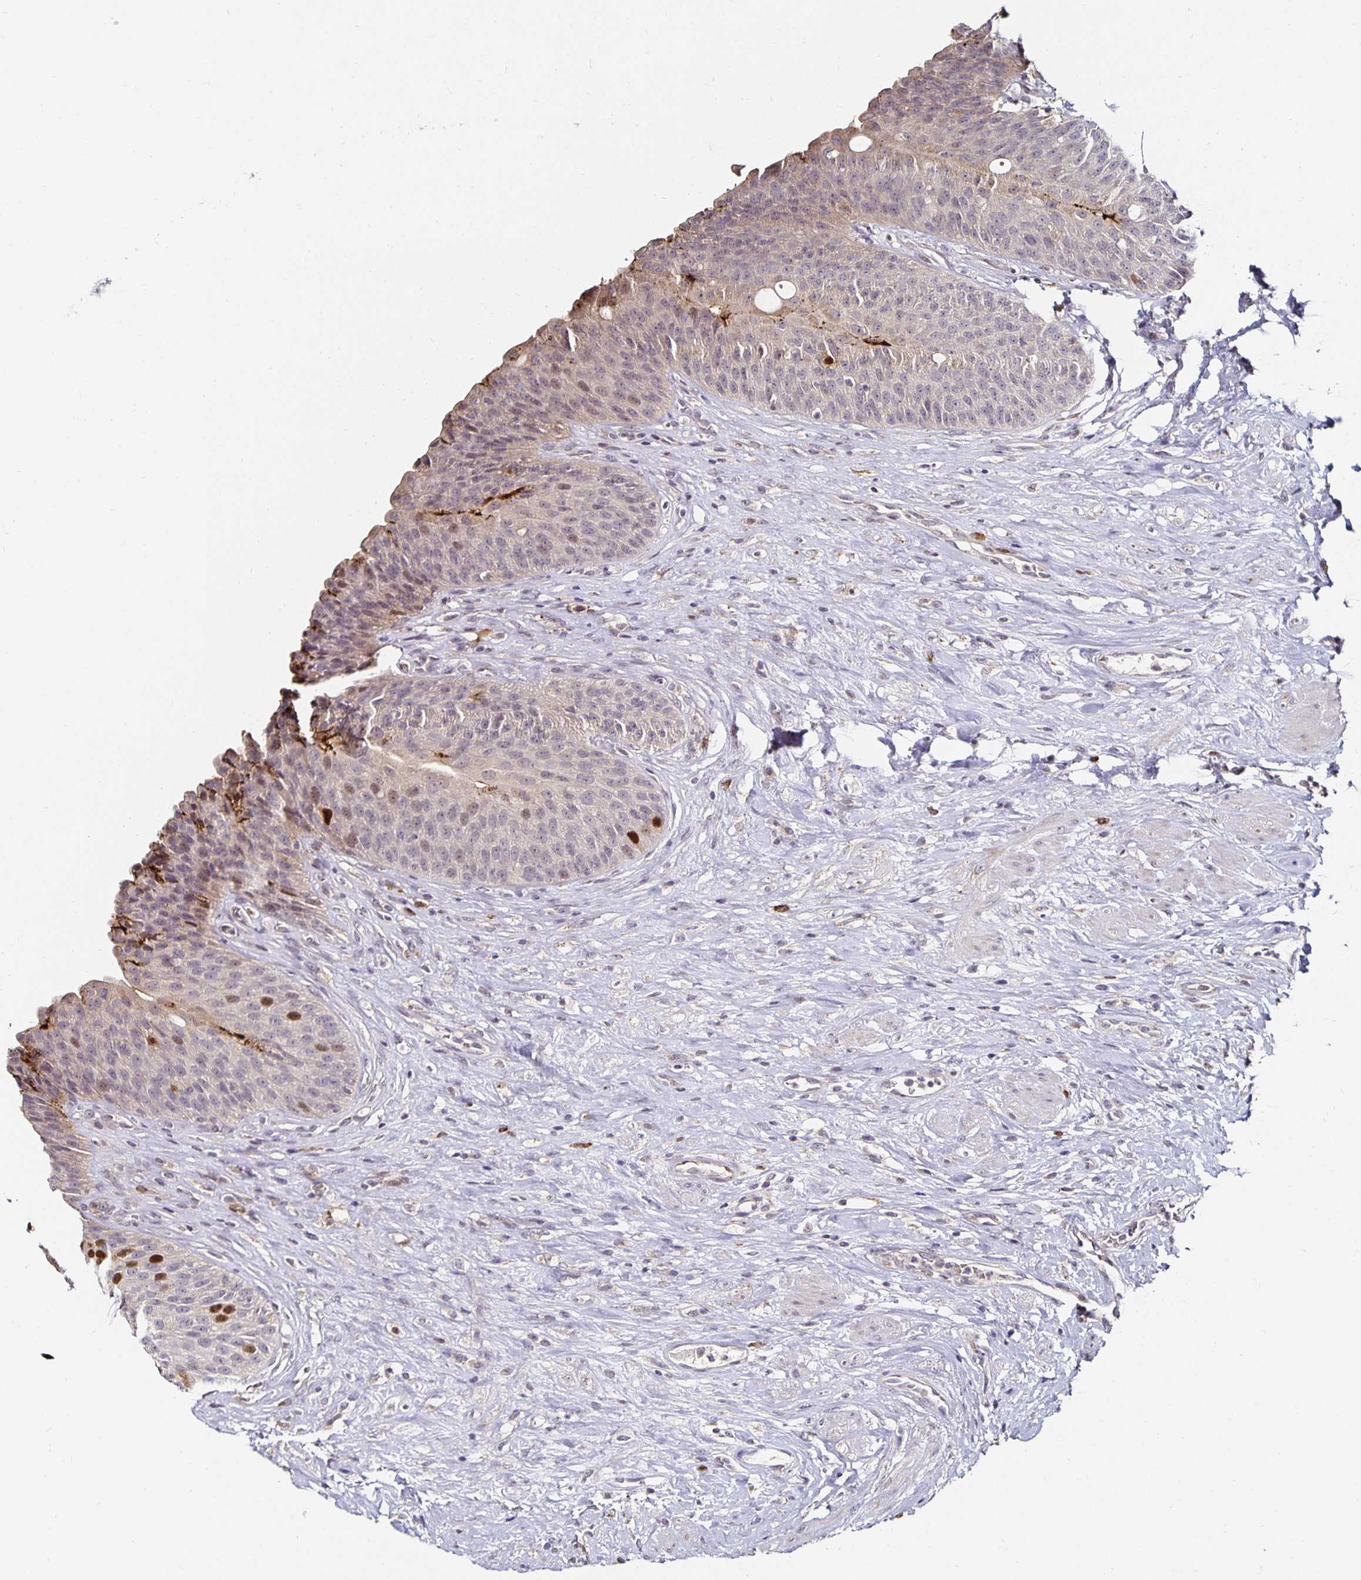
{"staining": {"intensity": "strong", "quantity": "<25%", "location": "nuclear"}, "tissue": "urinary bladder", "cell_type": "Urothelial cells", "image_type": "normal", "snomed": [{"axis": "morphology", "description": "Normal tissue, NOS"}, {"axis": "topography", "description": "Urinary bladder"}], "caption": "Urinary bladder was stained to show a protein in brown. There is medium levels of strong nuclear expression in about <25% of urothelial cells.", "gene": "ANLN", "patient": {"sex": "female", "age": 56}}